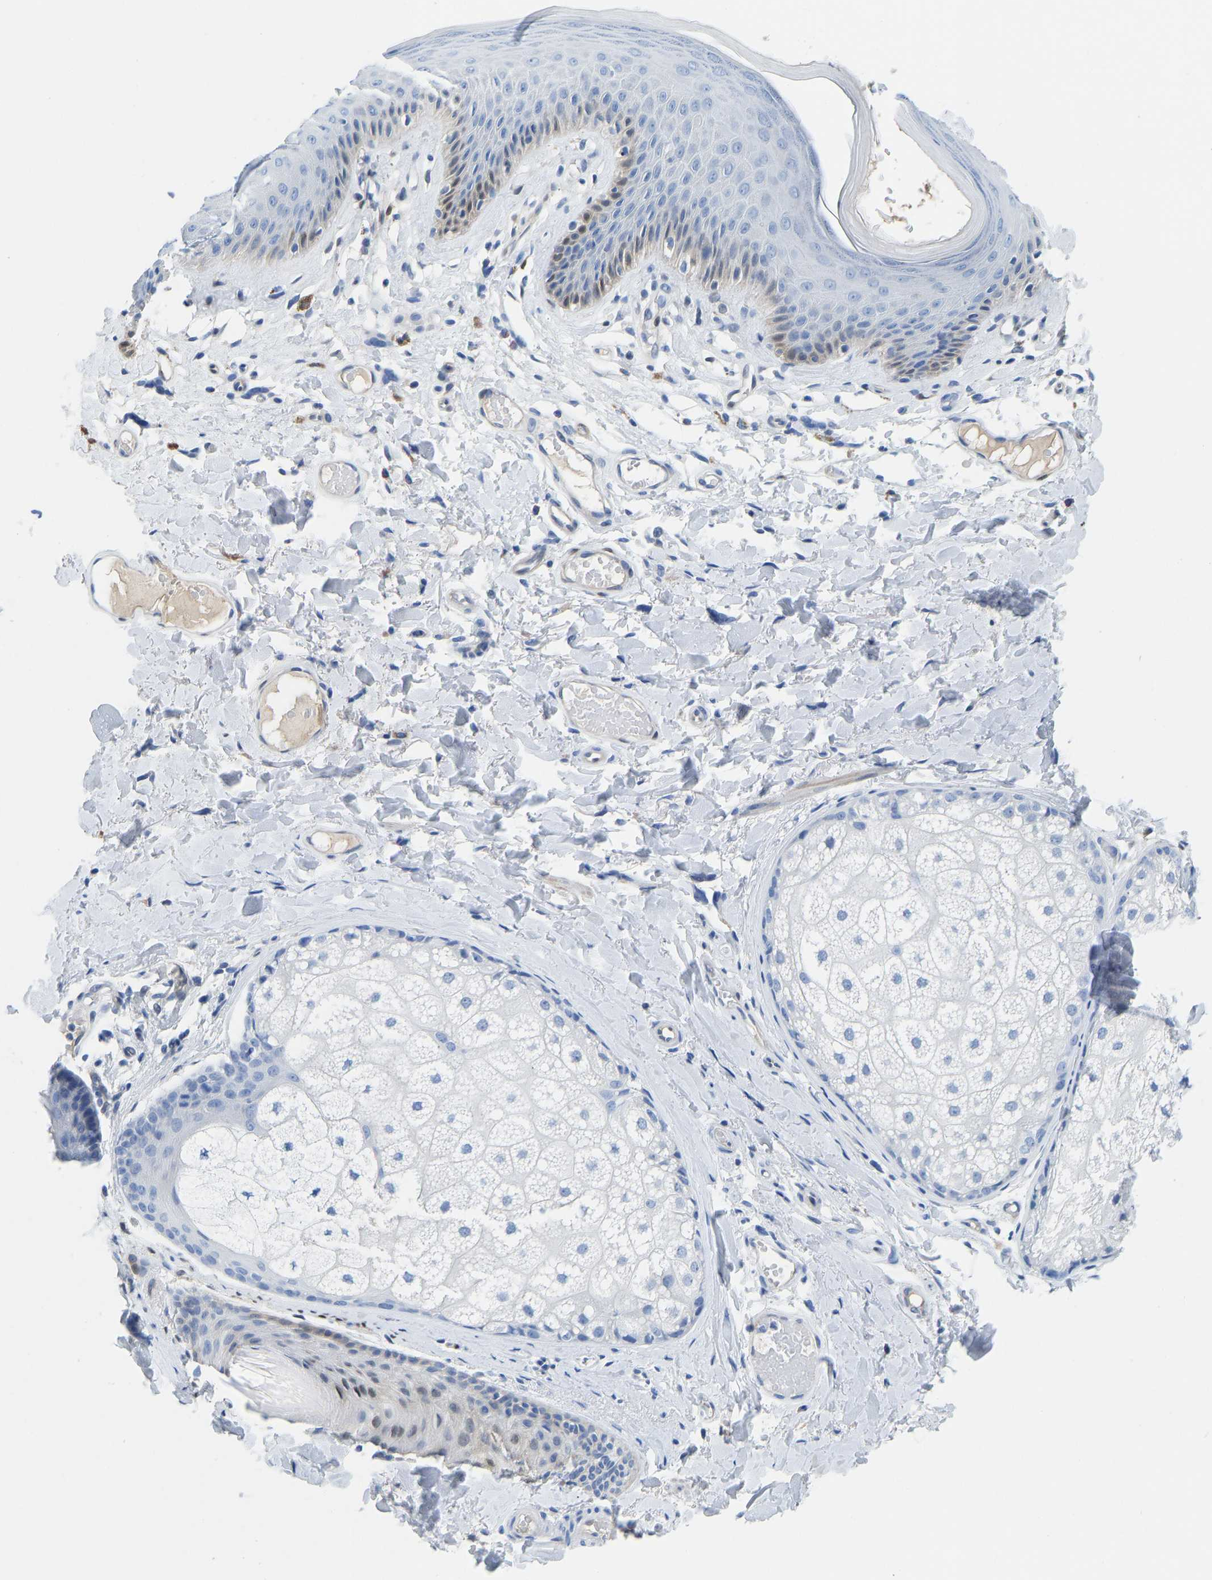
{"staining": {"intensity": "weak", "quantity": "<25%", "location": "cytoplasmic/membranous"}, "tissue": "skin", "cell_type": "Epidermal cells", "image_type": "normal", "snomed": [{"axis": "morphology", "description": "Normal tissue, NOS"}, {"axis": "topography", "description": "Vulva"}], "caption": "This image is of benign skin stained with IHC to label a protein in brown with the nuclei are counter-stained blue. There is no positivity in epidermal cells.", "gene": "NKAIN3", "patient": {"sex": "female", "age": 73}}